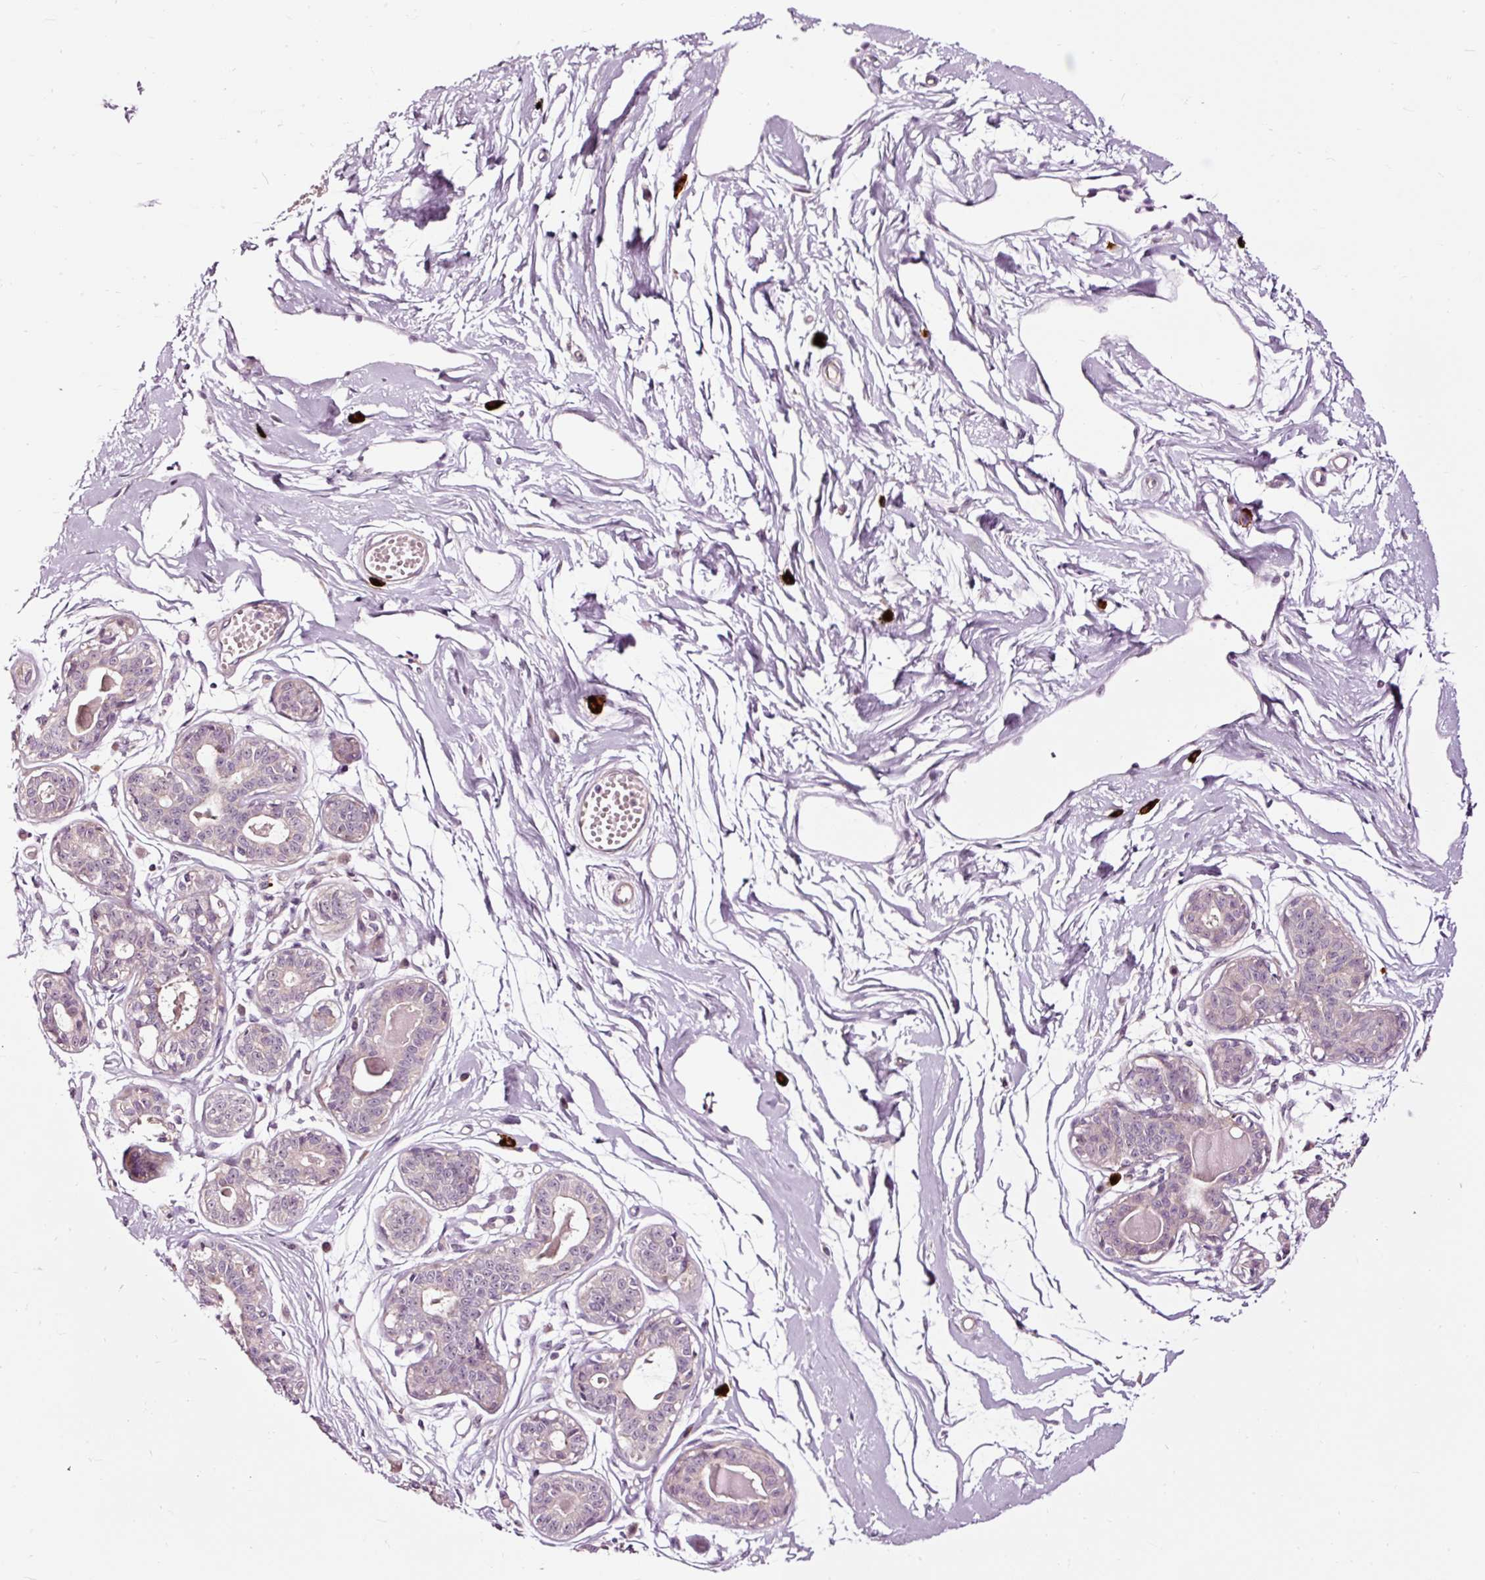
{"staining": {"intensity": "negative", "quantity": "none", "location": "none"}, "tissue": "breast", "cell_type": "Adipocytes", "image_type": "normal", "snomed": [{"axis": "morphology", "description": "Normal tissue, NOS"}, {"axis": "topography", "description": "Breast"}], "caption": "There is no significant positivity in adipocytes of breast. The staining was performed using DAB (3,3'-diaminobenzidine) to visualize the protein expression in brown, while the nuclei were stained in blue with hematoxylin (Magnification: 20x).", "gene": "UTP14A", "patient": {"sex": "female", "age": 45}}